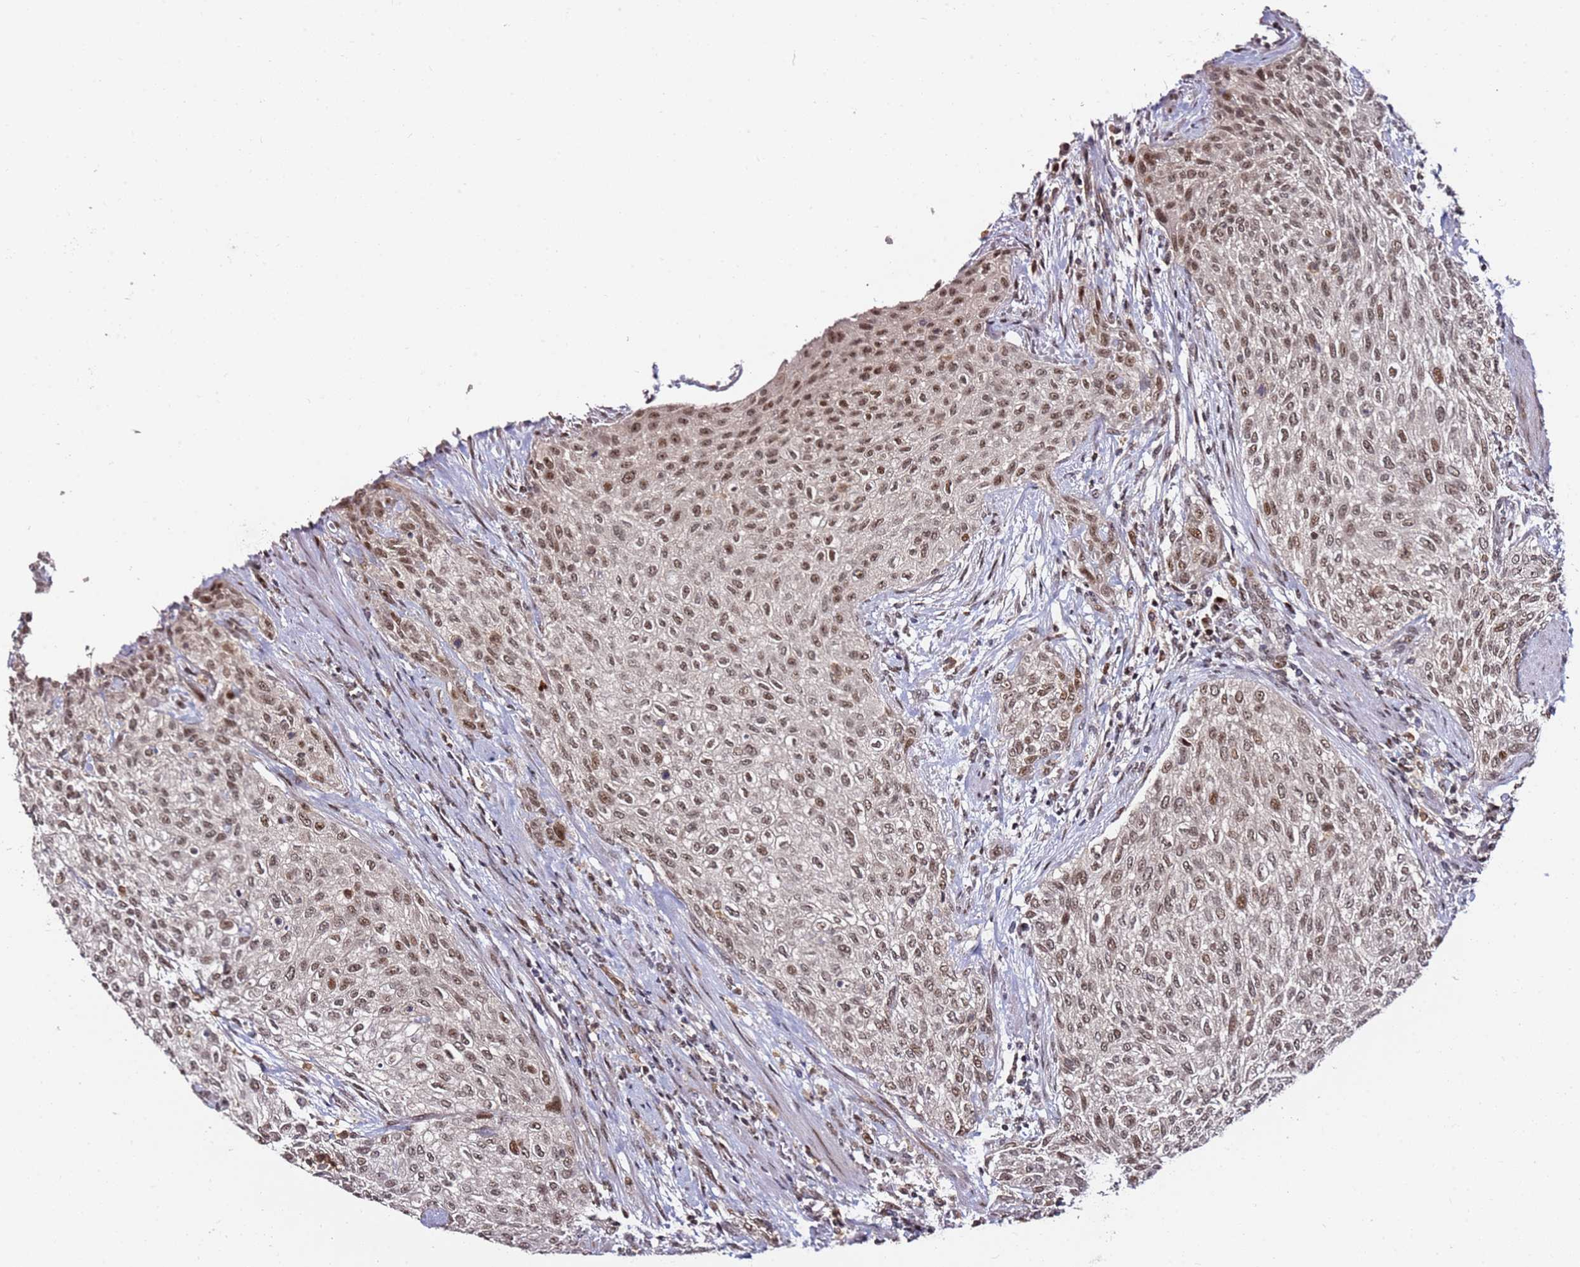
{"staining": {"intensity": "moderate", "quantity": ">75%", "location": "nuclear"}, "tissue": "urothelial cancer", "cell_type": "Tumor cells", "image_type": "cancer", "snomed": [{"axis": "morphology", "description": "Normal tissue, NOS"}, {"axis": "morphology", "description": "Urothelial carcinoma, NOS"}, {"axis": "topography", "description": "Urinary bladder"}, {"axis": "topography", "description": "Peripheral nerve tissue"}], "caption": "Immunohistochemical staining of urothelial cancer shows moderate nuclear protein expression in about >75% of tumor cells.", "gene": "FCF1", "patient": {"sex": "male", "age": 35}}